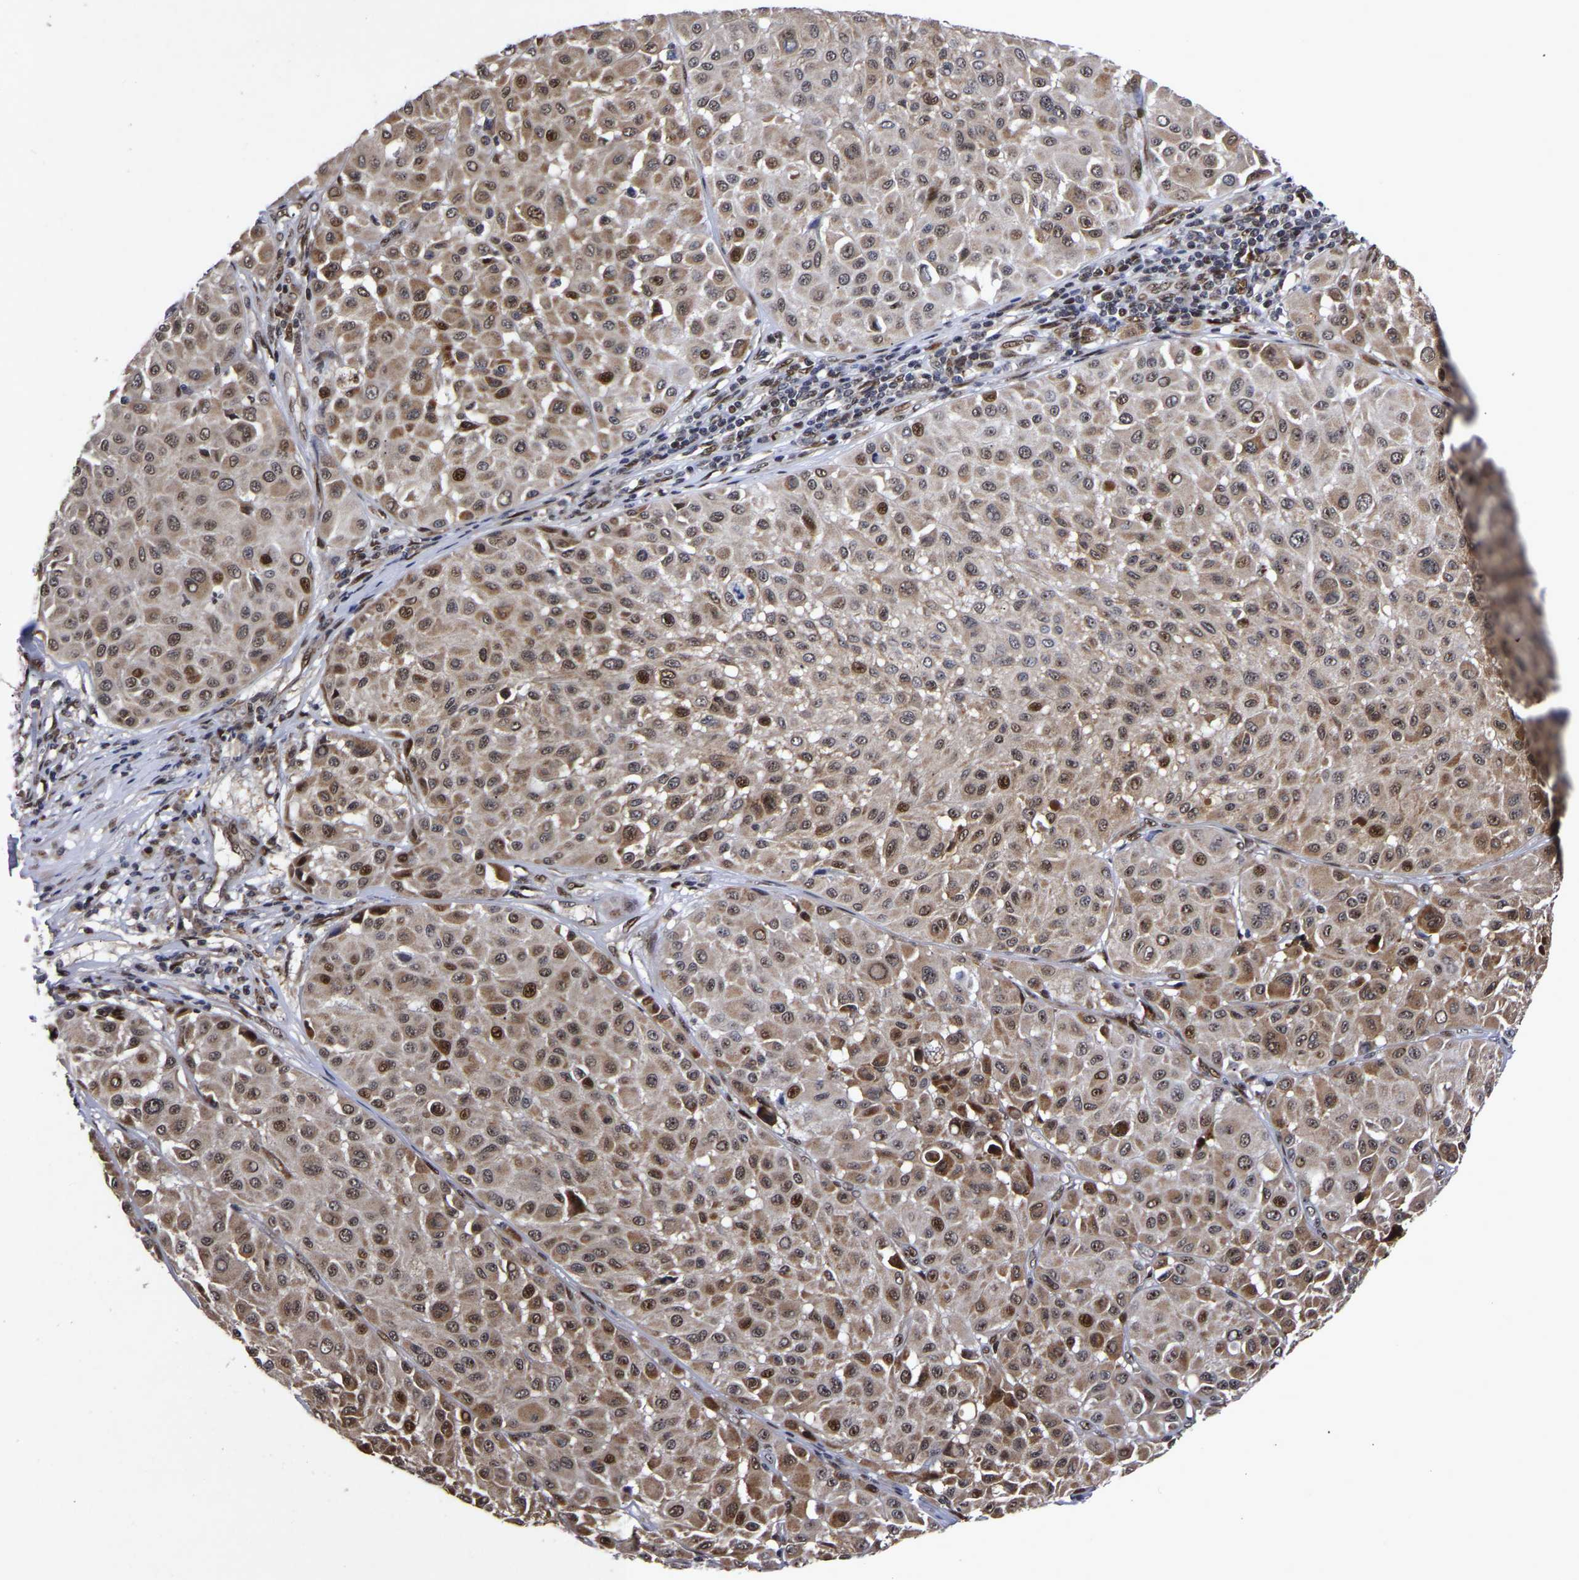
{"staining": {"intensity": "moderate", "quantity": ">75%", "location": "cytoplasmic/membranous,nuclear"}, "tissue": "melanoma", "cell_type": "Tumor cells", "image_type": "cancer", "snomed": [{"axis": "morphology", "description": "Malignant melanoma, Metastatic site"}, {"axis": "topography", "description": "Soft tissue"}], "caption": "This image displays melanoma stained with immunohistochemistry (IHC) to label a protein in brown. The cytoplasmic/membranous and nuclear of tumor cells show moderate positivity for the protein. Nuclei are counter-stained blue.", "gene": "JUNB", "patient": {"sex": "male", "age": 41}}